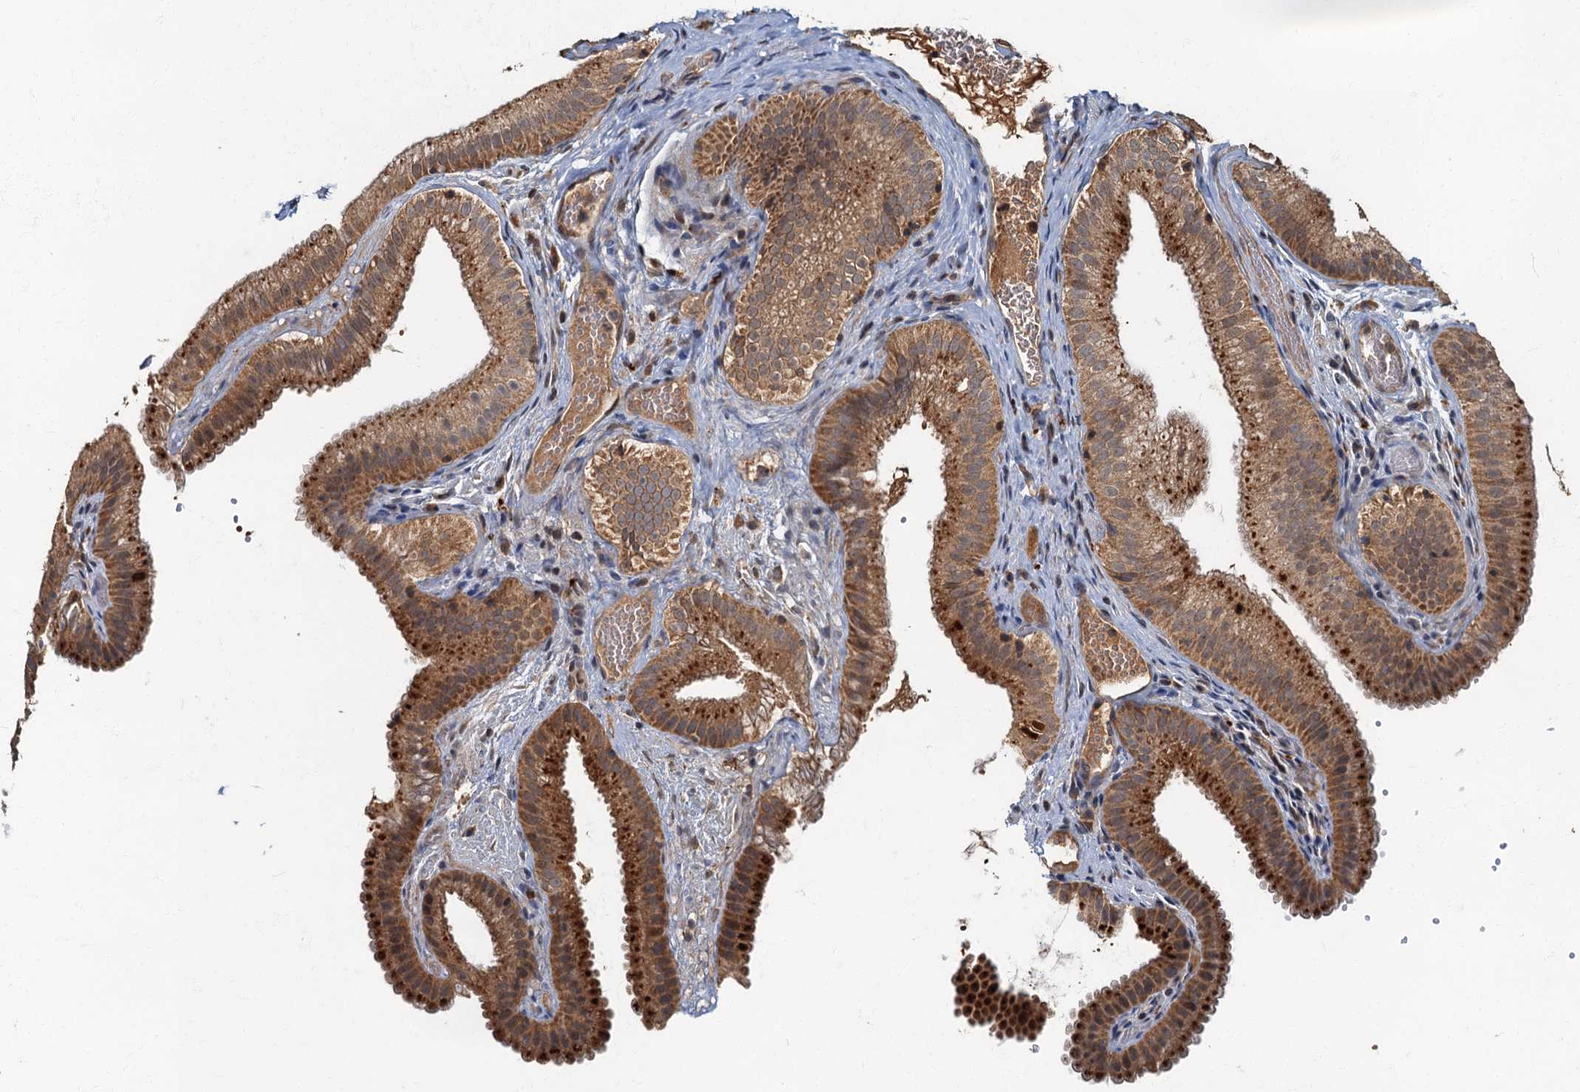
{"staining": {"intensity": "strong", "quantity": ">75%", "location": "cytoplasmic/membranous"}, "tissue": "gallbladder", "cell_type": "Glandular cells", "image_type": "normal", "snomed": [{"axis": "morphology", "description": "Normal tissue, NOS"}, {"axis": "topography", "description": "Gallbladder"}], "caption": "A histopathology image of gallbladder stained for a protein displays strong cytoplasmic/membranous brown staining in glandular cells.", "gene": "WDCP", "patient": {"sex": "female", "age": 30}}